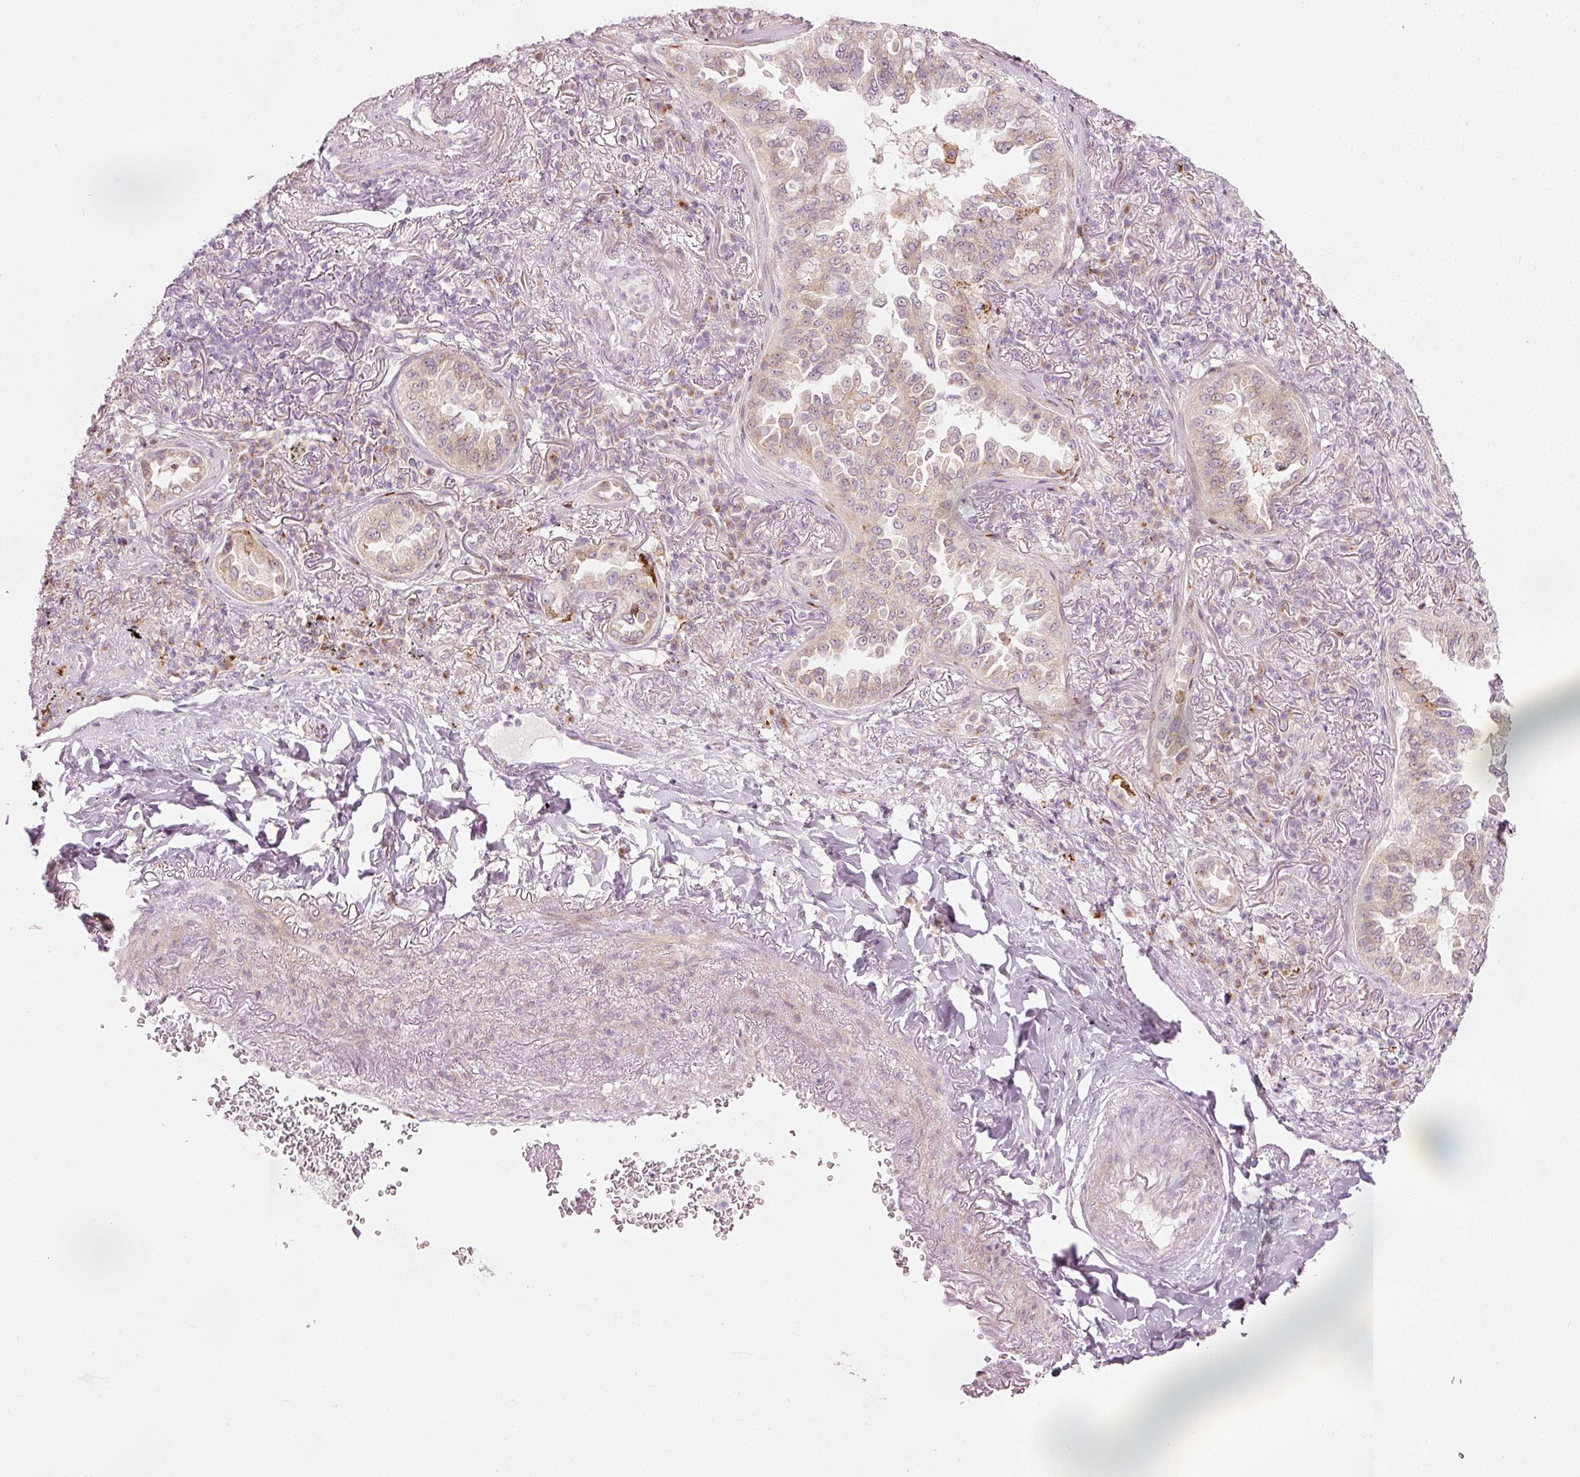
{"staining": {"intensity": "weak", "quantity": "<25%", "location": "cytoplasmic/membranous"}, "tissue": "lung cancer", "cell_type": "Tumor cells", "image_type": "cancer", "snomed": [{"axis": "morphology", "description": "Adenocarcinoma, NOS"}, {"axis": "topography", "description": "Lung"}], "caption": "This is a image of IHC staining of lung cancer, which shows no positivity in tumor cells.", "gene": "SLC20A1", "patient": {"sex": "female", "age": 69}}